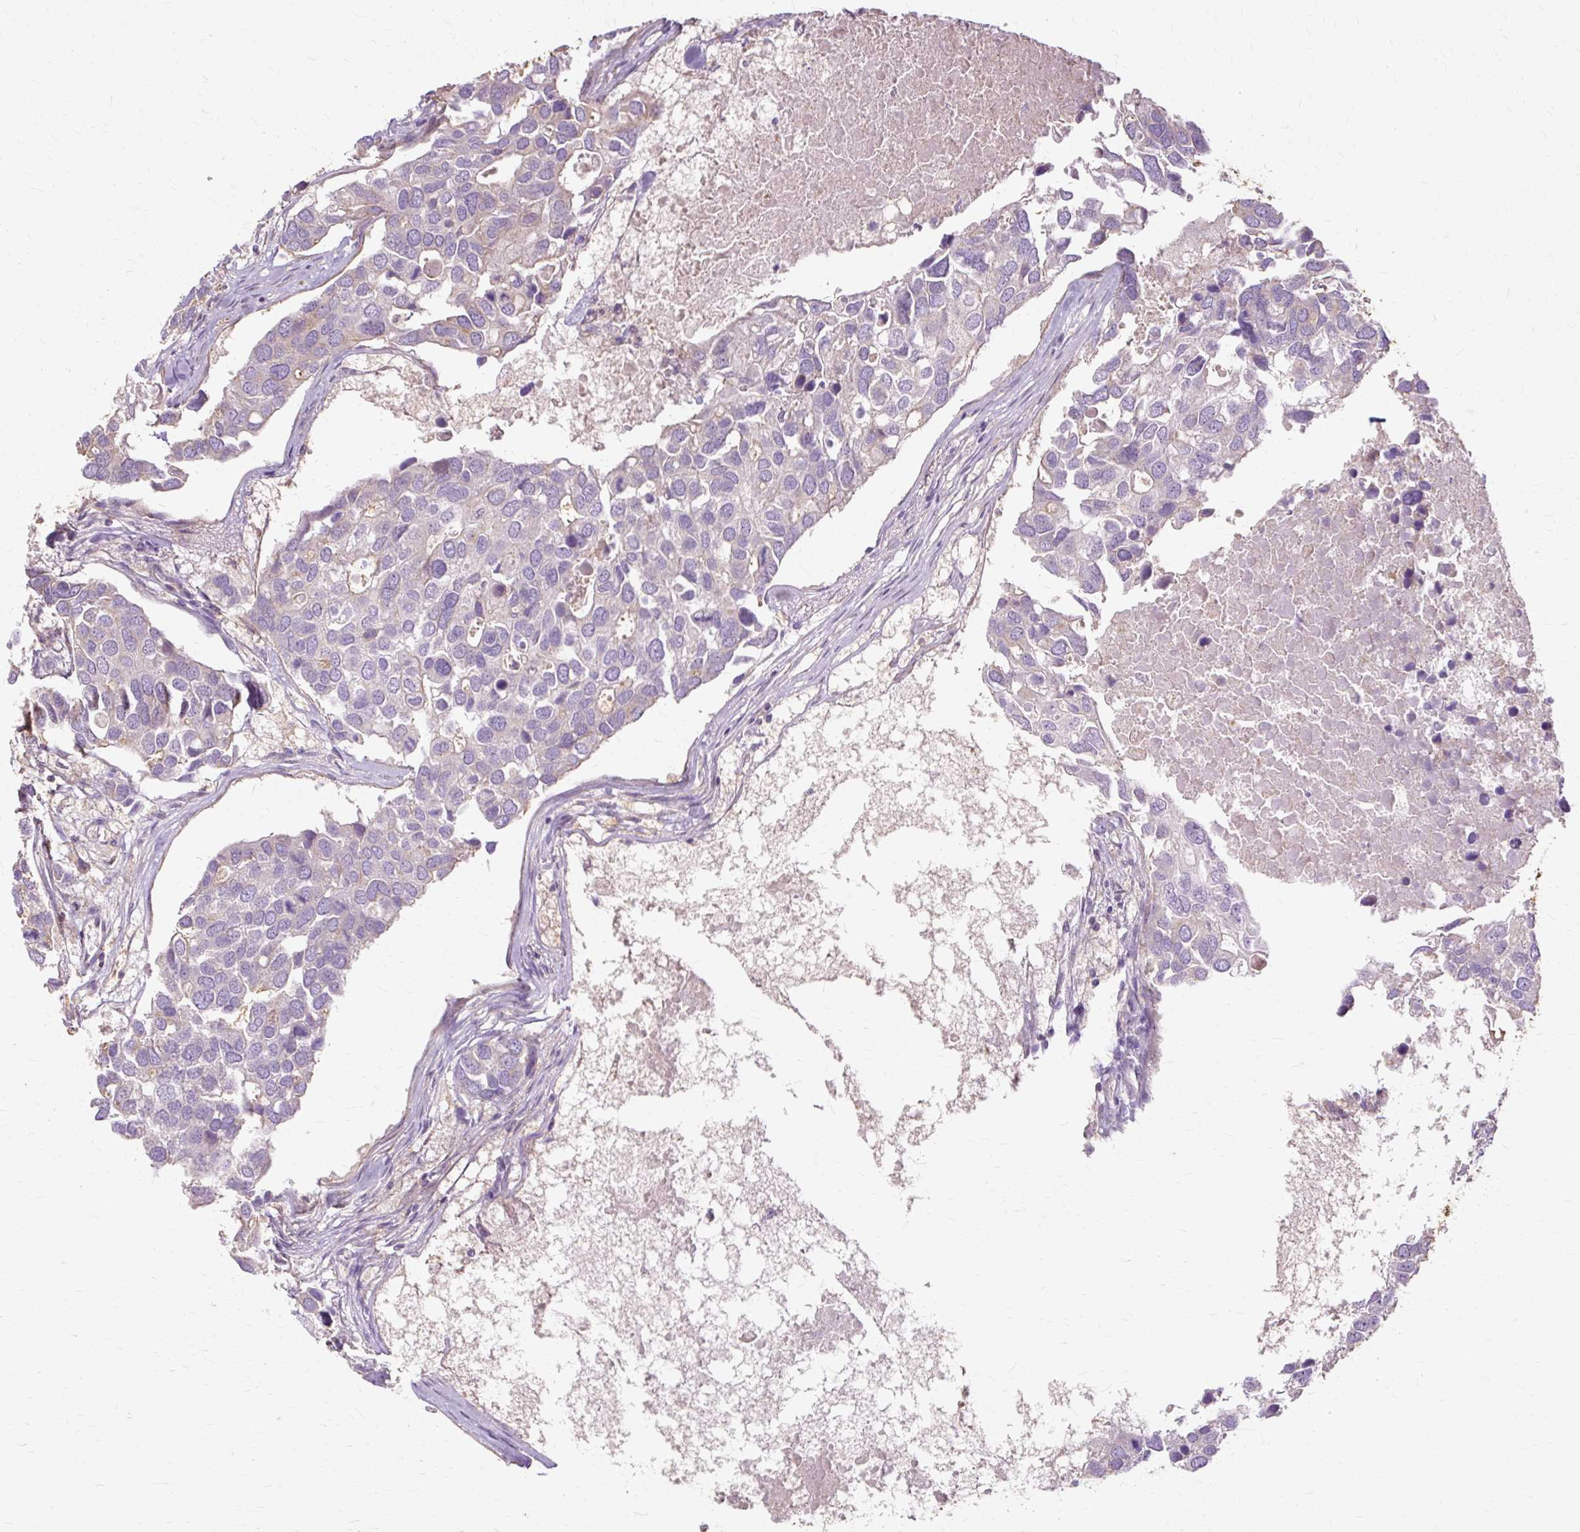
{"staining": {"intensity": "negative", "quantity": "none", "location": "none"}, "tissue": "breast cancer", "cell_type": "Tumor cells", "image_type": "cancer", "snomed": [{"axis": "morphology", "description": "Duct carcinoma"}, {"axis": "topography", "description": "Breast"}], "caption": "Photomicrograph shows no protein expression in tumor cells of breast intraductal carcinoma tissue.", "gene": "TSPAN8", "patient": {"sex": "female", "age": 83}}